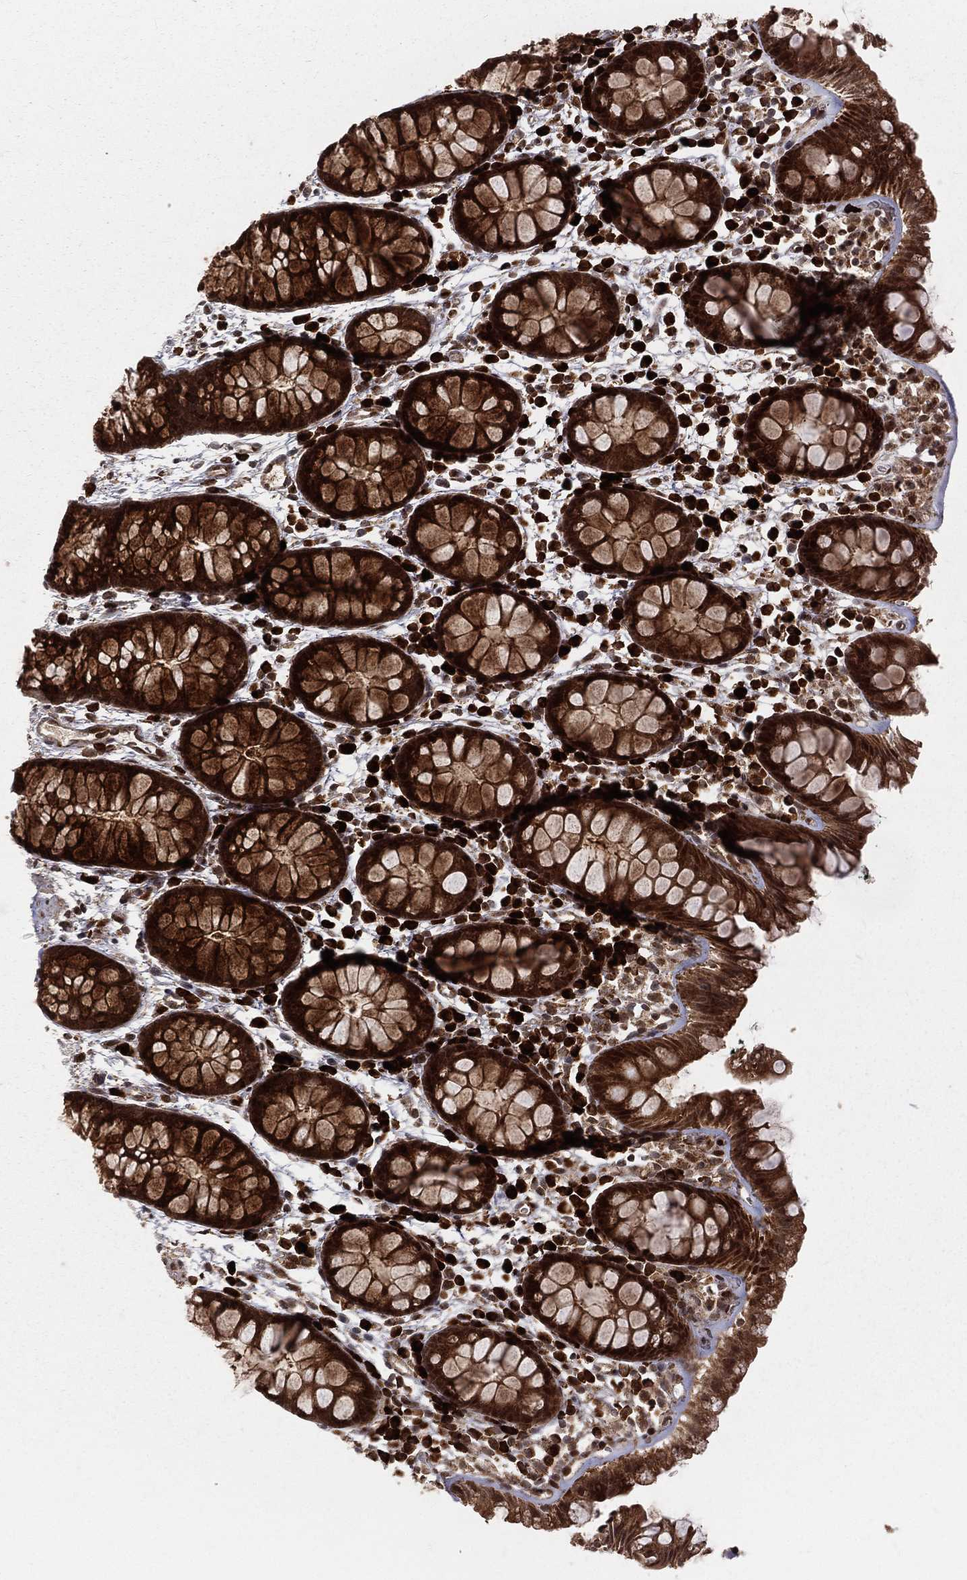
{"staining": {"intensity": "negative", "quantity": "none", "location": "none"}, "tissue": "colon", "cell_type": "Endothelial cells", "image_type": "normal", "snomed": [{"axis": "morphology", "description": "Normal tissue, NOS"}, {"axis": "topography", "description": "Colon"}], "caption": "High power microscopy micrograph of an immunohistochemistry image of normal colon, revealing no significant expression in endothelial cells. (Stains: DAB IHC with hematoxylin counter stain, Microscopy: brightfield microscopy at high magnification).", "gene": "MDM2", "patient": {"sex": "male", "age": 76}}